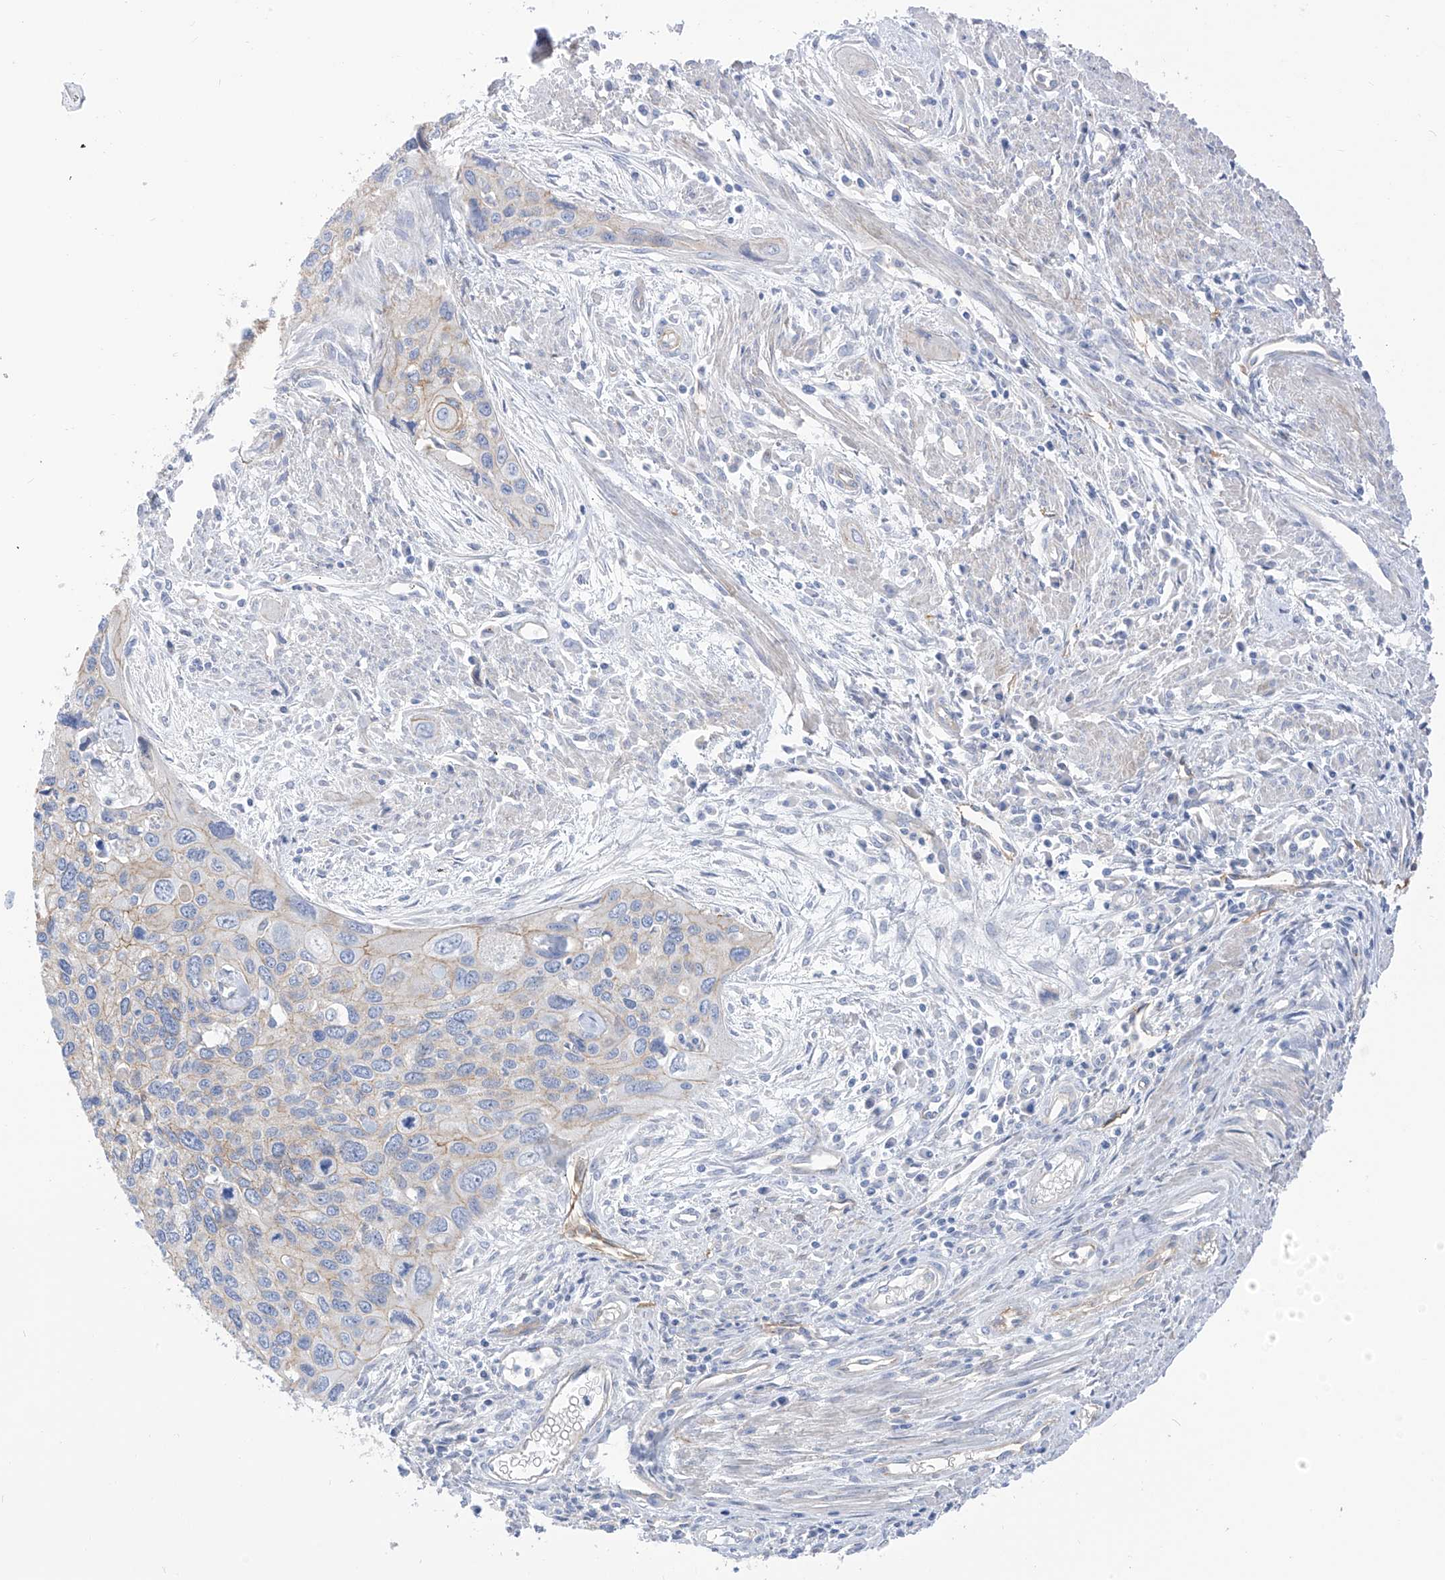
{"staining": {"intensity": "weak", "quantity": "<25%", "location": "cytoplasmic/membranous"}, "tissue": "cervical cancer", "cell_type": "Tumor cells", "image_type": "cancer", "snomed": [{"axis": "morphology", "description": "Squamous cell carcinoma, NOS"}, {"axis": "topography", "description": "Cervix"}], "caption": "The immunohistochemistry photomicrograph has no significant positivity in tumor cells of cervical squamous cell carcinoma tissue.", "gene": "ITGA9", "patient": {"sex": "female", "age": 55}}